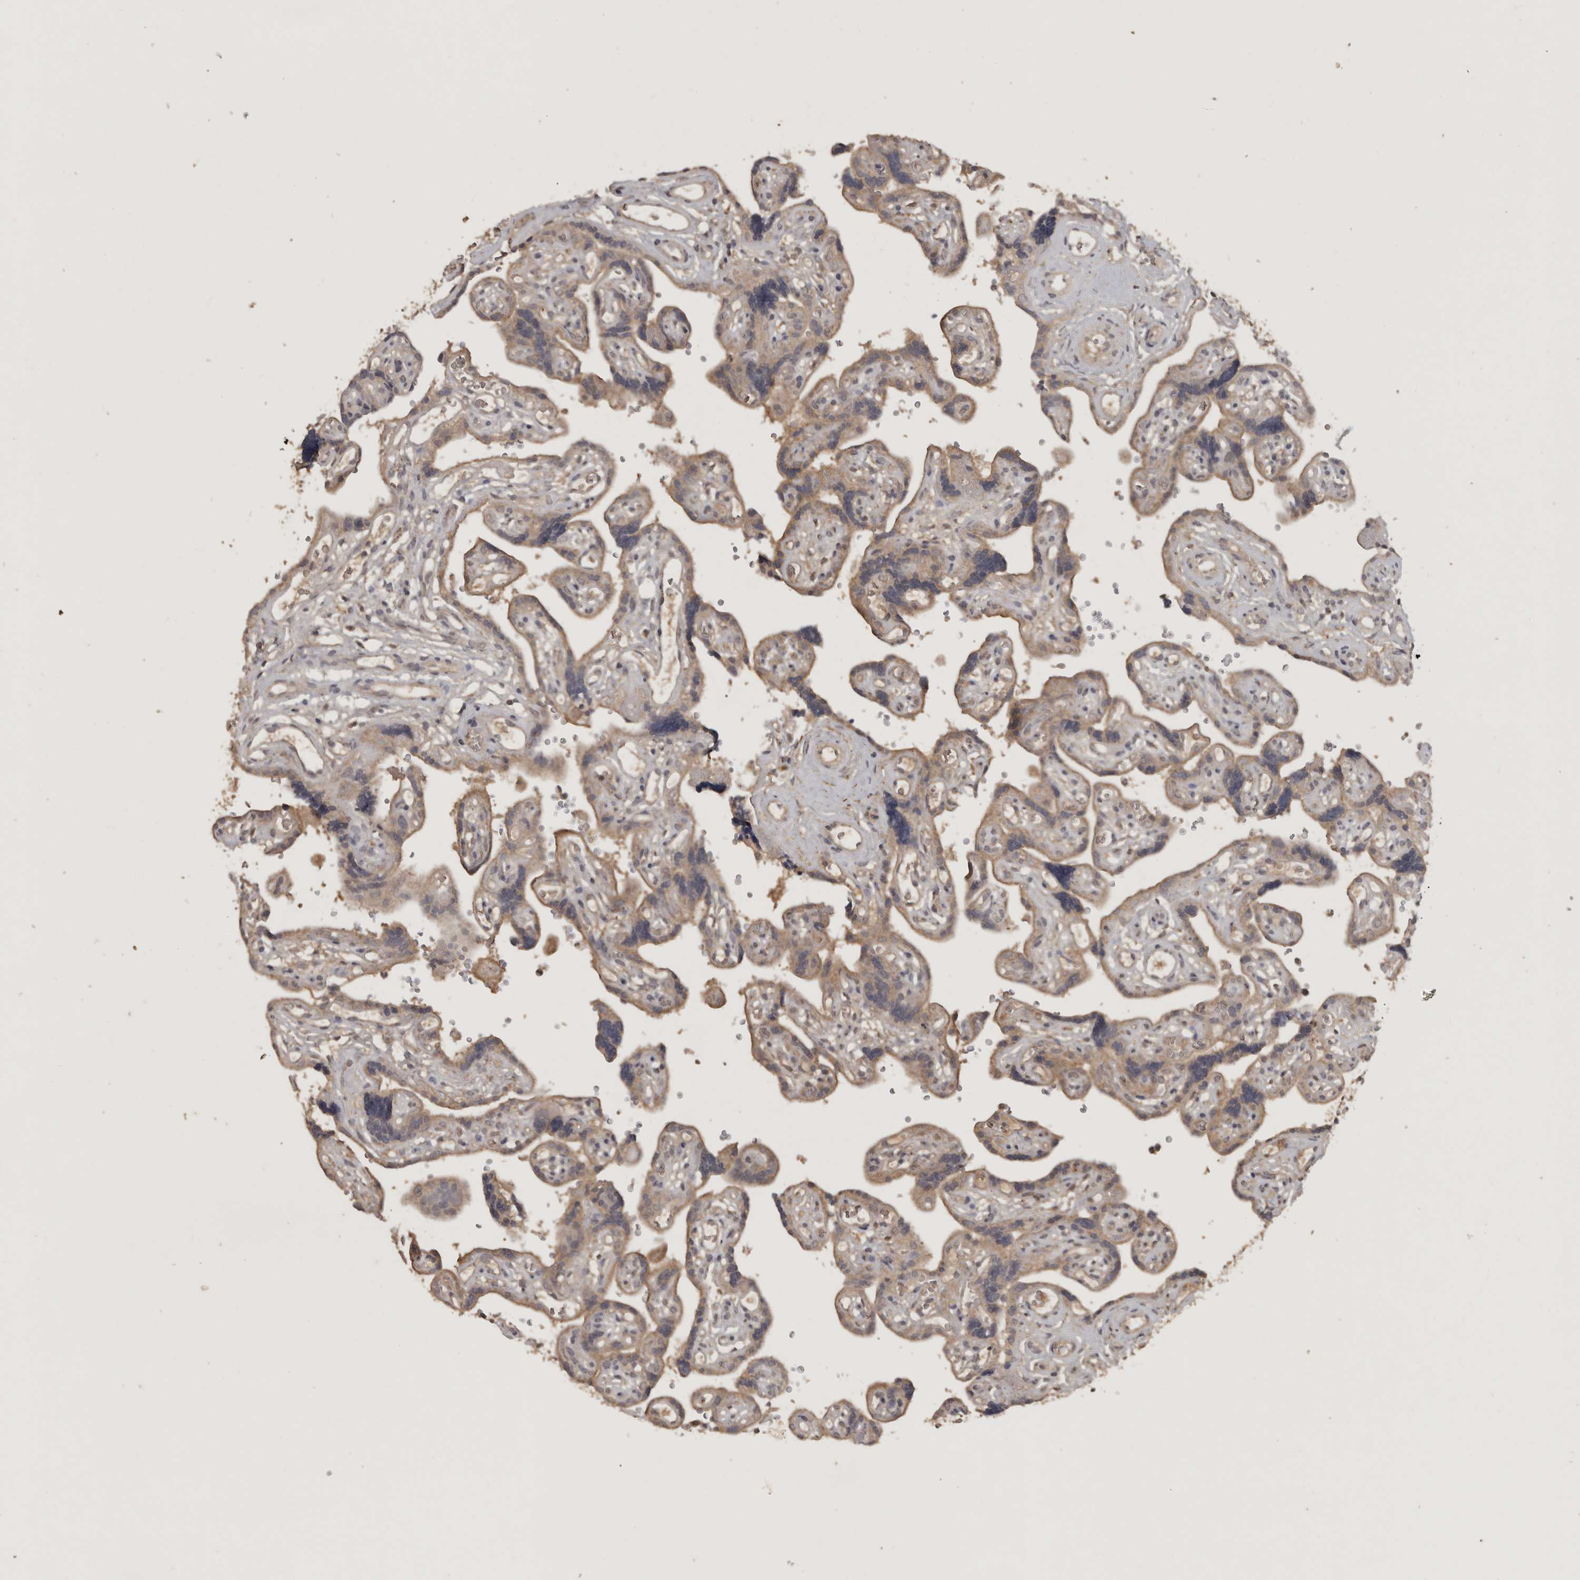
{"staining": {"intensity": "weak", "quantity": ">75%", "location": "cytoplasmic/membranous"}, "tissue": "placenta", "cell_type": "Decidual cells", "image_type": "normal", "snomed": [{"axis": "morphology", "description": "Normal tissue, NOS"}, {"axis": "topography", "description": "Placenta"}], "caption": "Immunohistochemical staining of benign placenta demonstrates low levels of weak cytoplasmic/membranous positivity in about >75% of decidual cells. Using DAB (3,3'-diaminobenzidine) (brown) and hematoxylin (blue) stains, captured at high magnification using brightfield microscopy.", "gene": "ADAMTS4", "patient": {"sex": "female", "age": 30}}